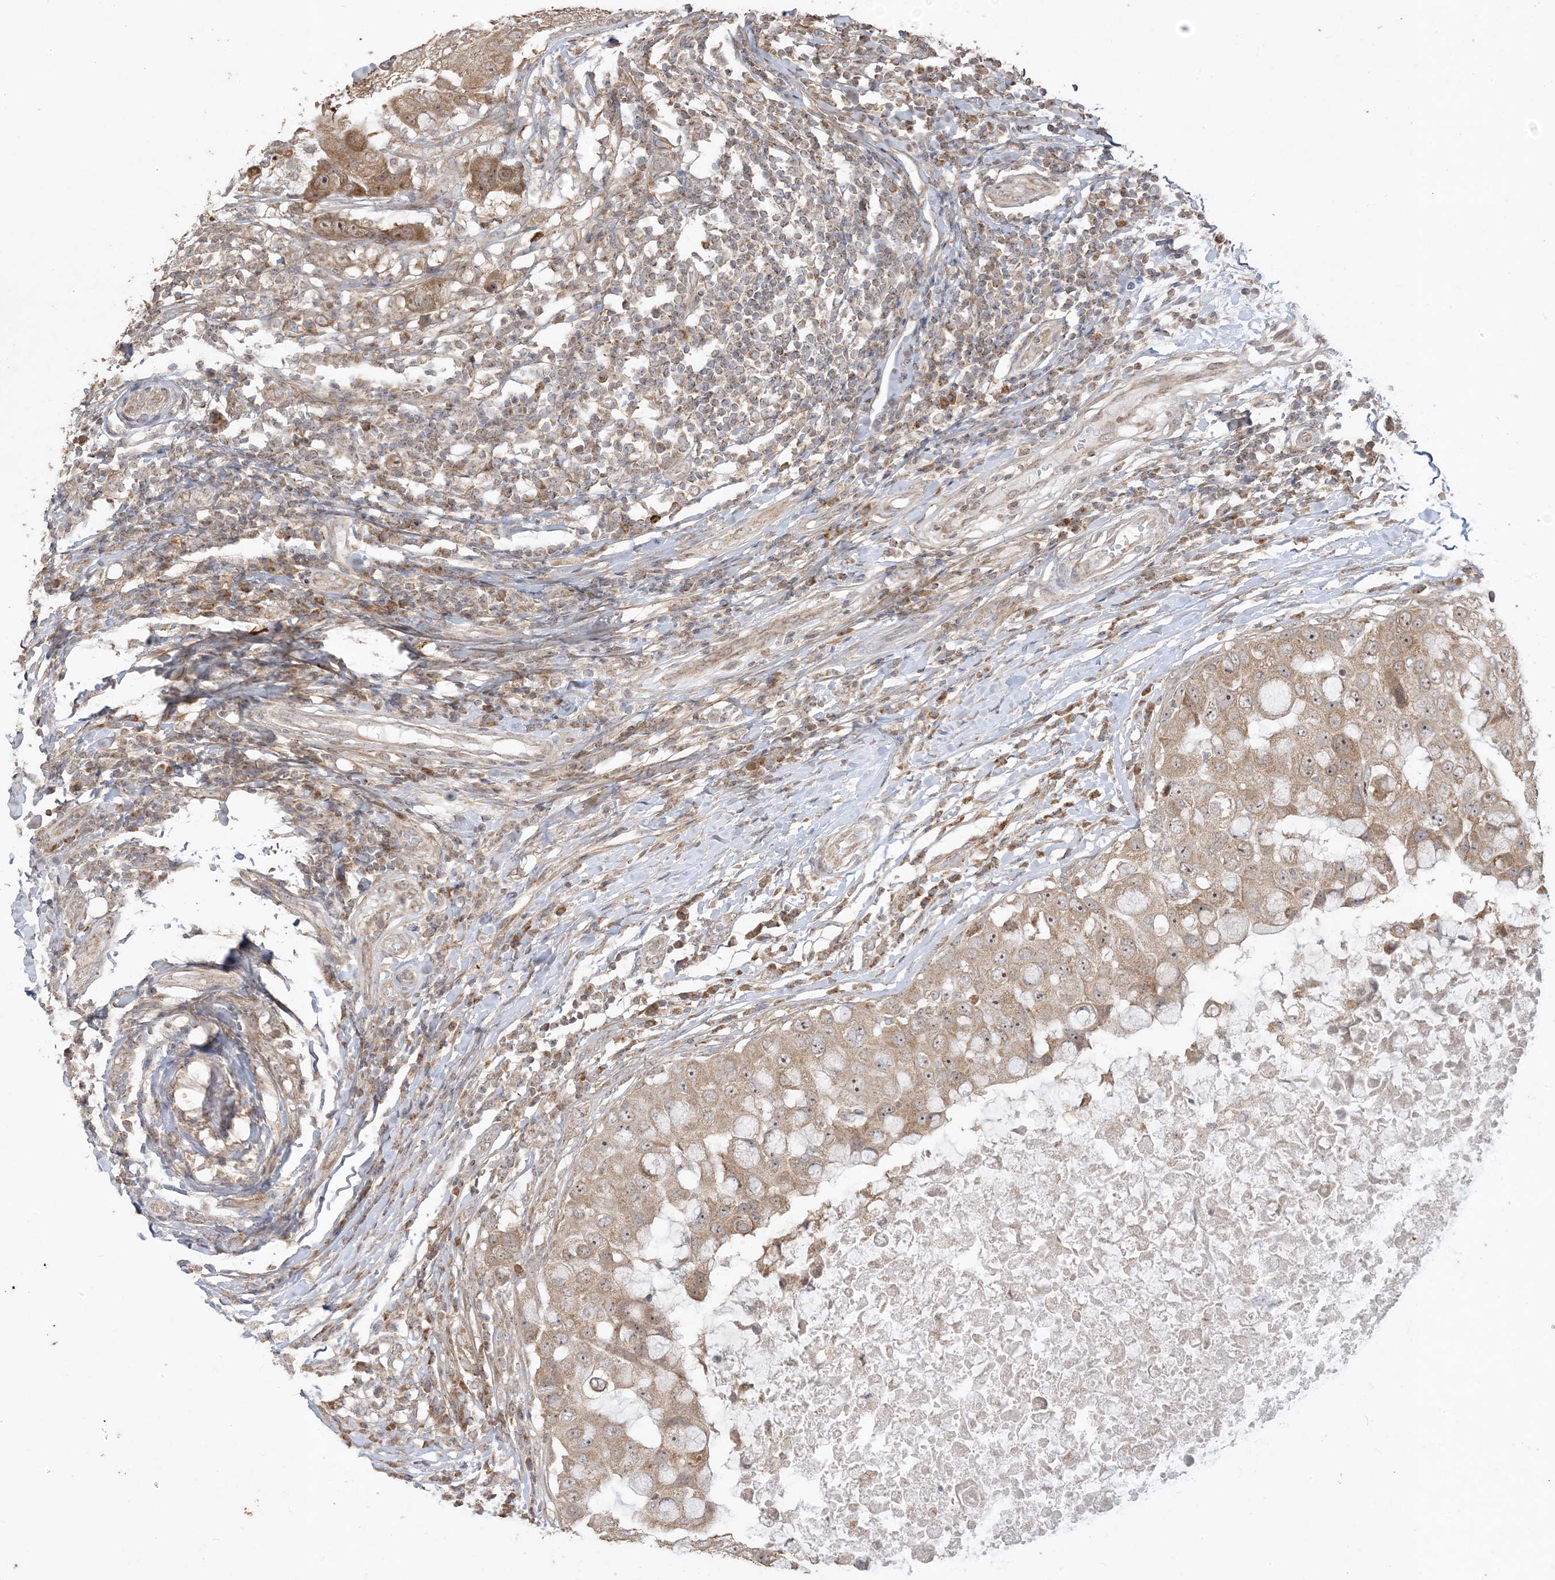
{"staining": {"intensity": "moderate", "quantity": ">75%", "location": "cytoplasmic/membranous,nuclear"}, "tissue": "breast cancer", "cell_type": "Tumor cells", "image_type": "cancer", "snomed": [{"axis": "morphology", "description": "Duct carcinoma"}, {"axis": "topography", "description": "Breast"}], "caption": "Immunohistochemistry histopathology image of invasive ductal carcinoma (breast) stained for a protein (brown), which exhibits medium levels of moderate cytoplasmic/membranous and nuclear positivity in approximately >75% of tumor cells.", "gene": "SIRT3", "patient": {"sex": "female", "age": 27}}